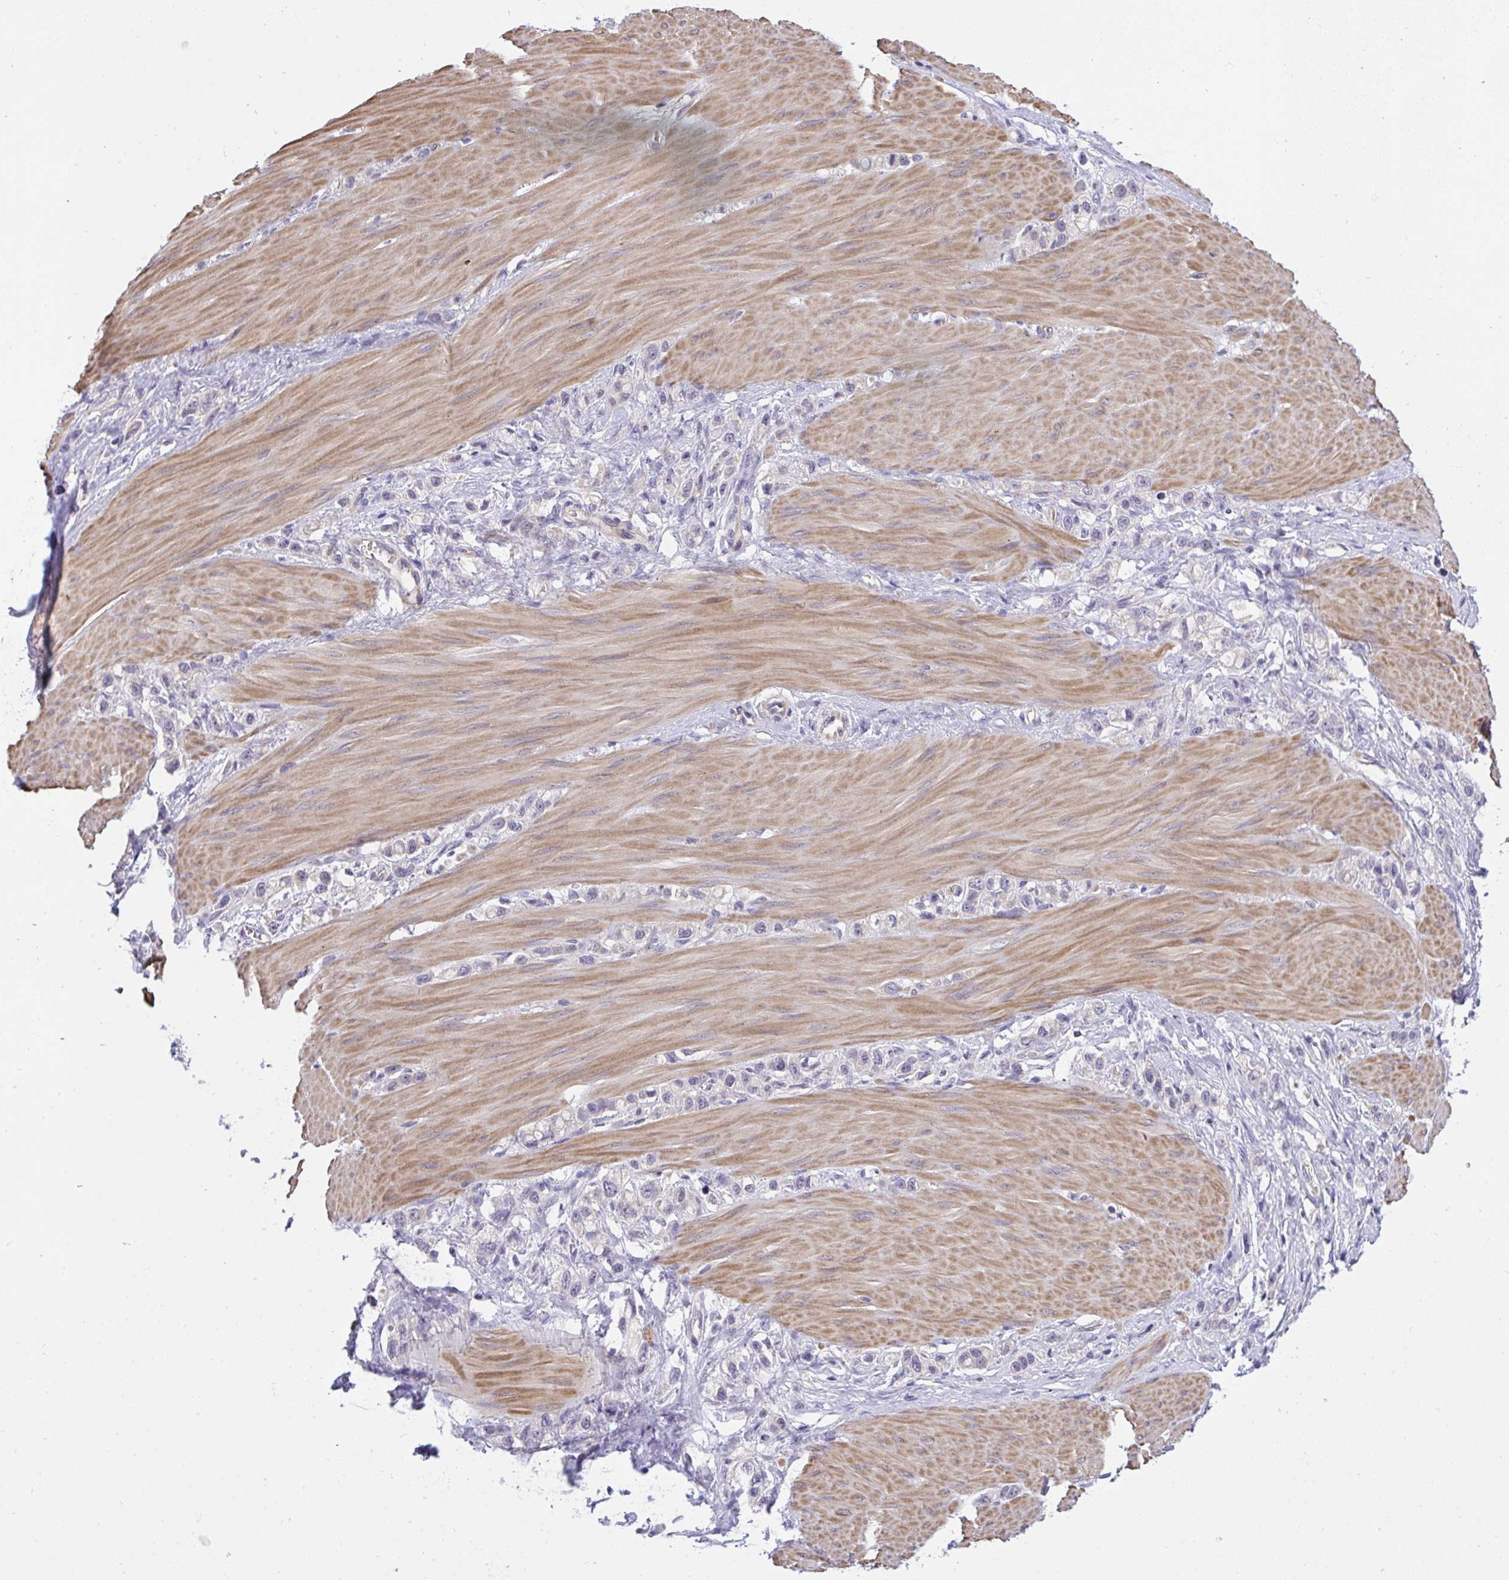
{"staining": {"intensity": "negative", "quantity": "none", "location": "none"}, "tissue": "stomach cancer", "cell_type": "Tumor cells", "image_type": "cancer", "snomed": [{"axis": "morphology", "description": "Adenocarcinoma, NOS"}, {"axis": "topography", "description": "Stomach"}], "caption": "IHC micrograph of neoplastic tissue: human stomach cancer stained with DAB (3,3'-diaminobenzidine) displays no significant protein staining in tumor cells. (Stains: DAB immunohistochemistry (IHC) with hematoxylin counter stain, Microscopy: brightfield microscopy at high magnification).", "gene": "C19orf54", "patient": {"sex": "female", "age": 65}}